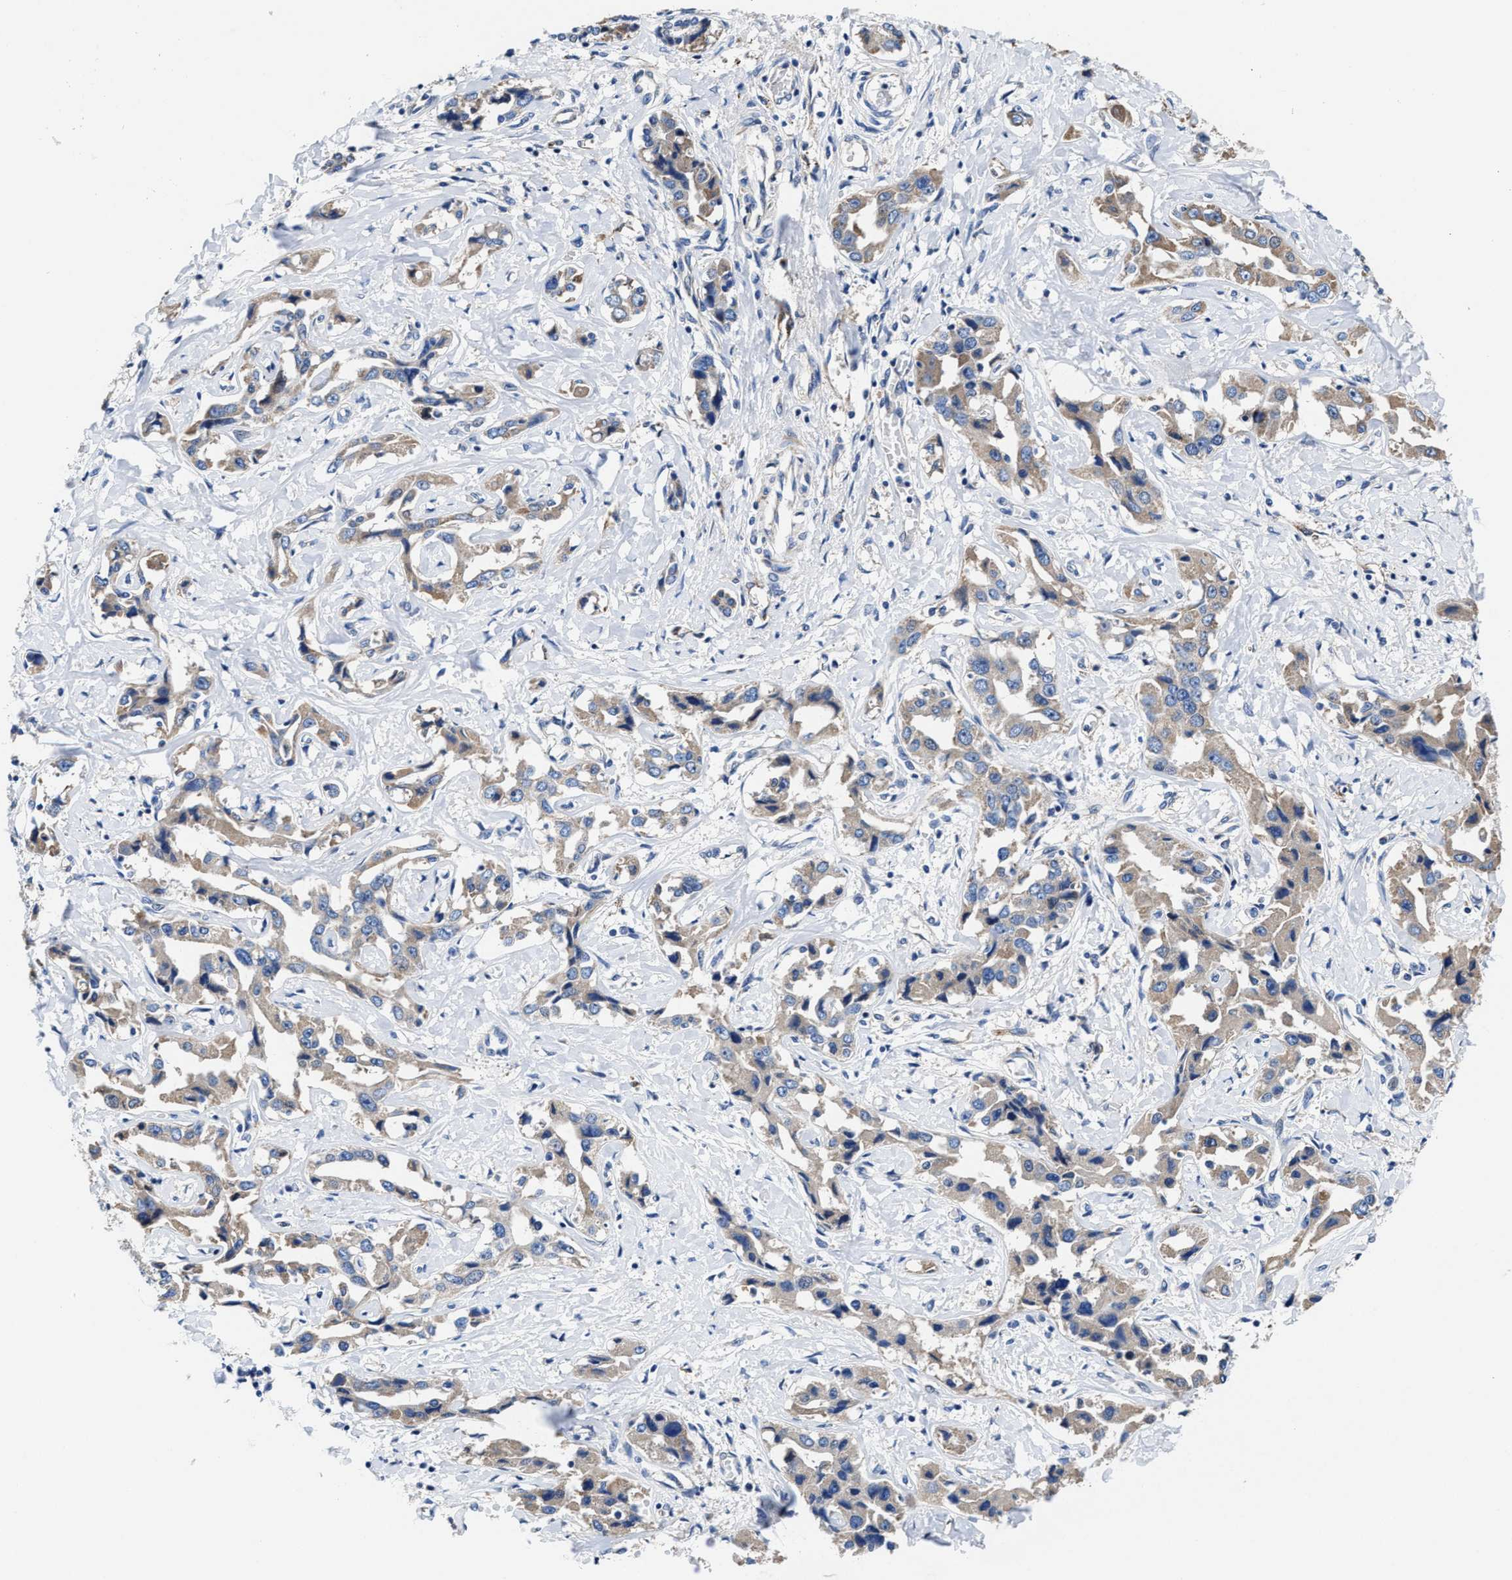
{"staining": {"intensity": "weak", "quantity": ">75%", "location": "cytoplasmic/membranous"}, "tissue": "liver cancer", "cell_type": "Tumor cells", "image_type": "cancer", "snomed": [{"axis": "morphology", "description": "Cholangiocarcinoma"}, {"axis": "topography", "description": "Liver"}], "caption": "Immunohistochemistry (IHC) image of neoplastic tissue: liver cholangiocarcinoma stained using immunohistochemistry (IHC) displays low levels of weak protein expression localized specifically in the cytoplasmic/membranous of tumor cells, appearing as a cytoplasmic/membranous brown color.", "gene": "TMEM30A", "patient": {"sex": "male", "age": 59}}